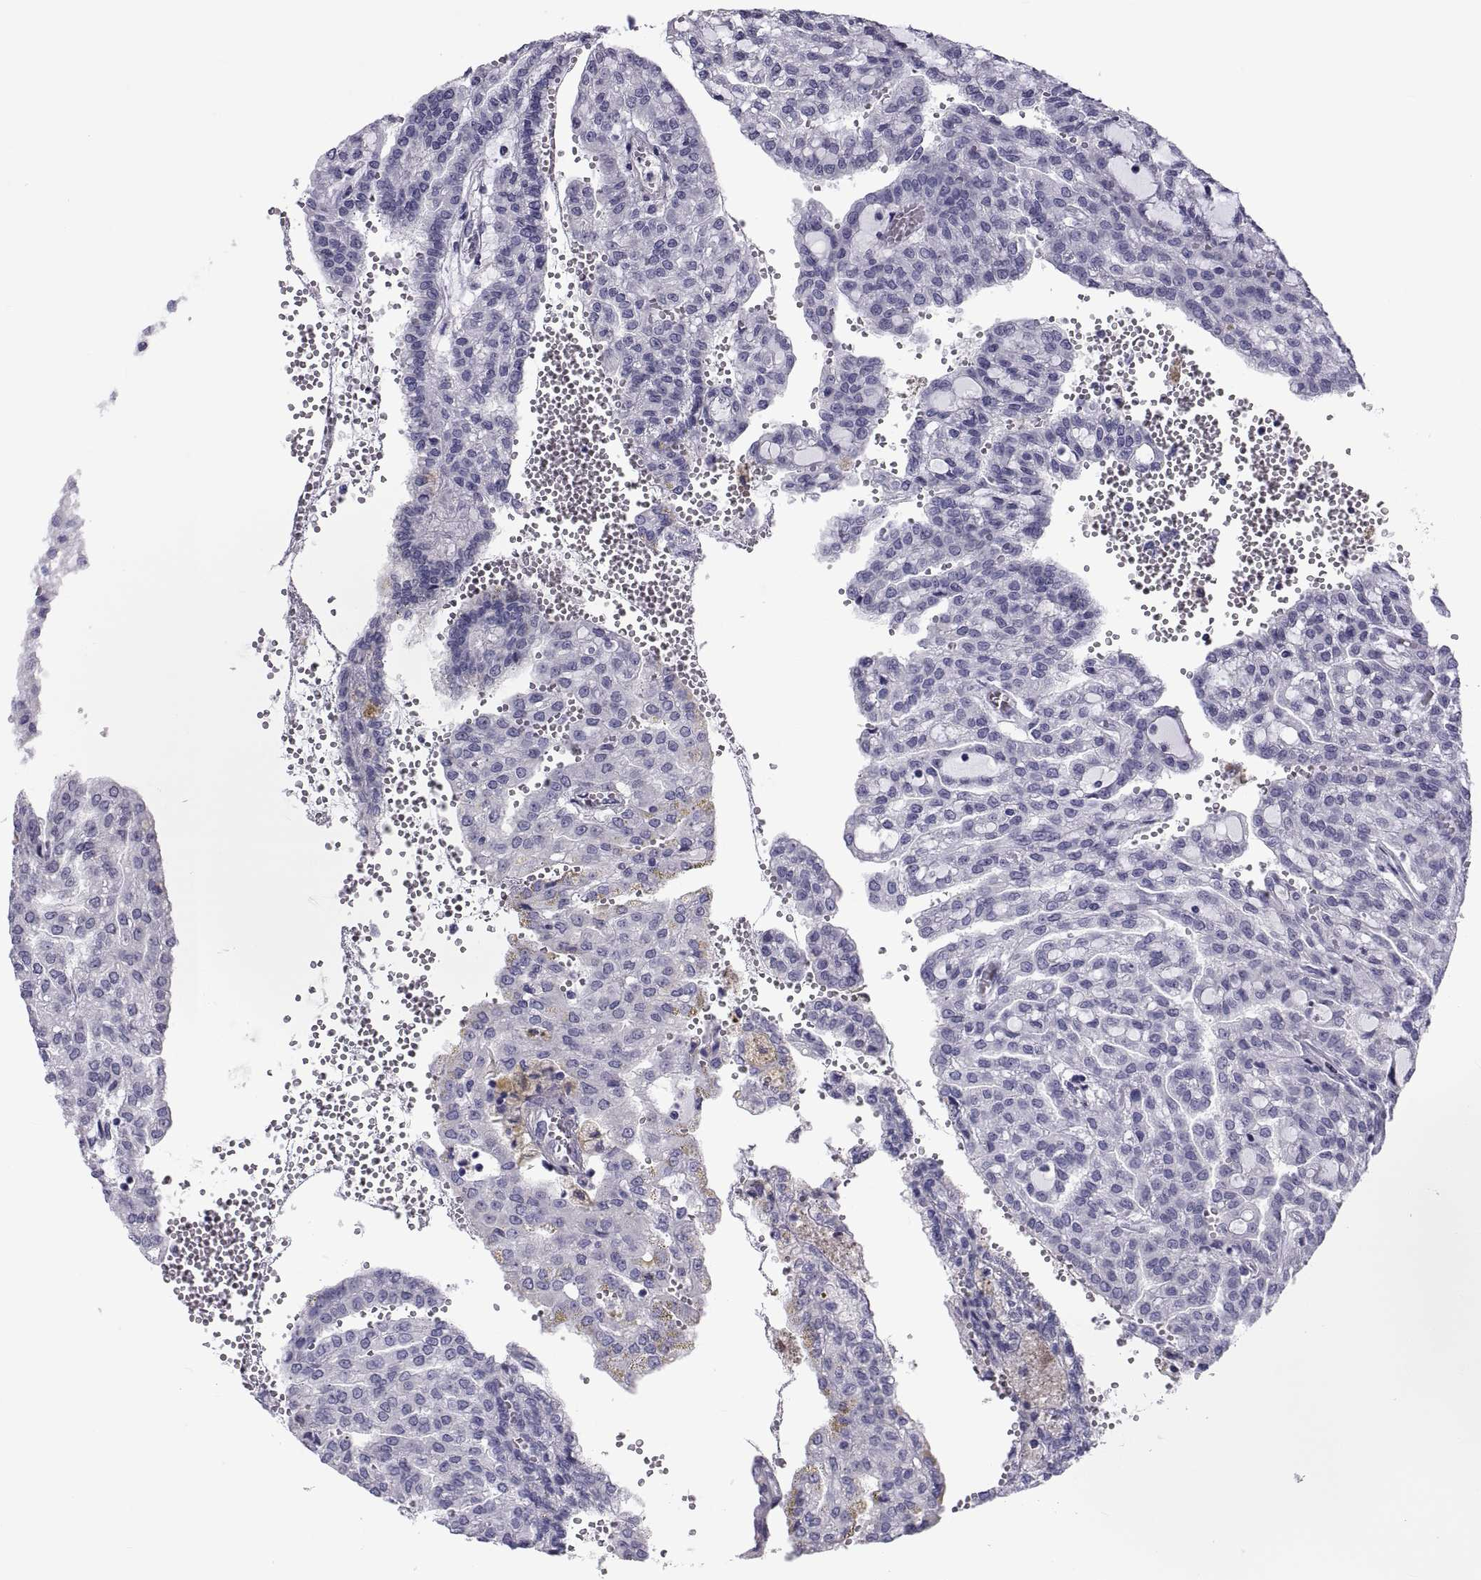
{"staining": {"intensity": "negative", "quantity": "none", "location": "none"}, "tissue": "renal cancer", "cell_type": "Tumor cells", "image_type": "cancer", "snomed": [{"axis": "morphology", "description": "Adenocarcinoma, NOS"}, {"axis": "topography", "description": "Kidney"}], "caption": "Tumor cells show no significant protein positivity in adenocarcinoma (renal).", "gene": "MAGEB1", "patient": {"sex": "male", "age": 63}}